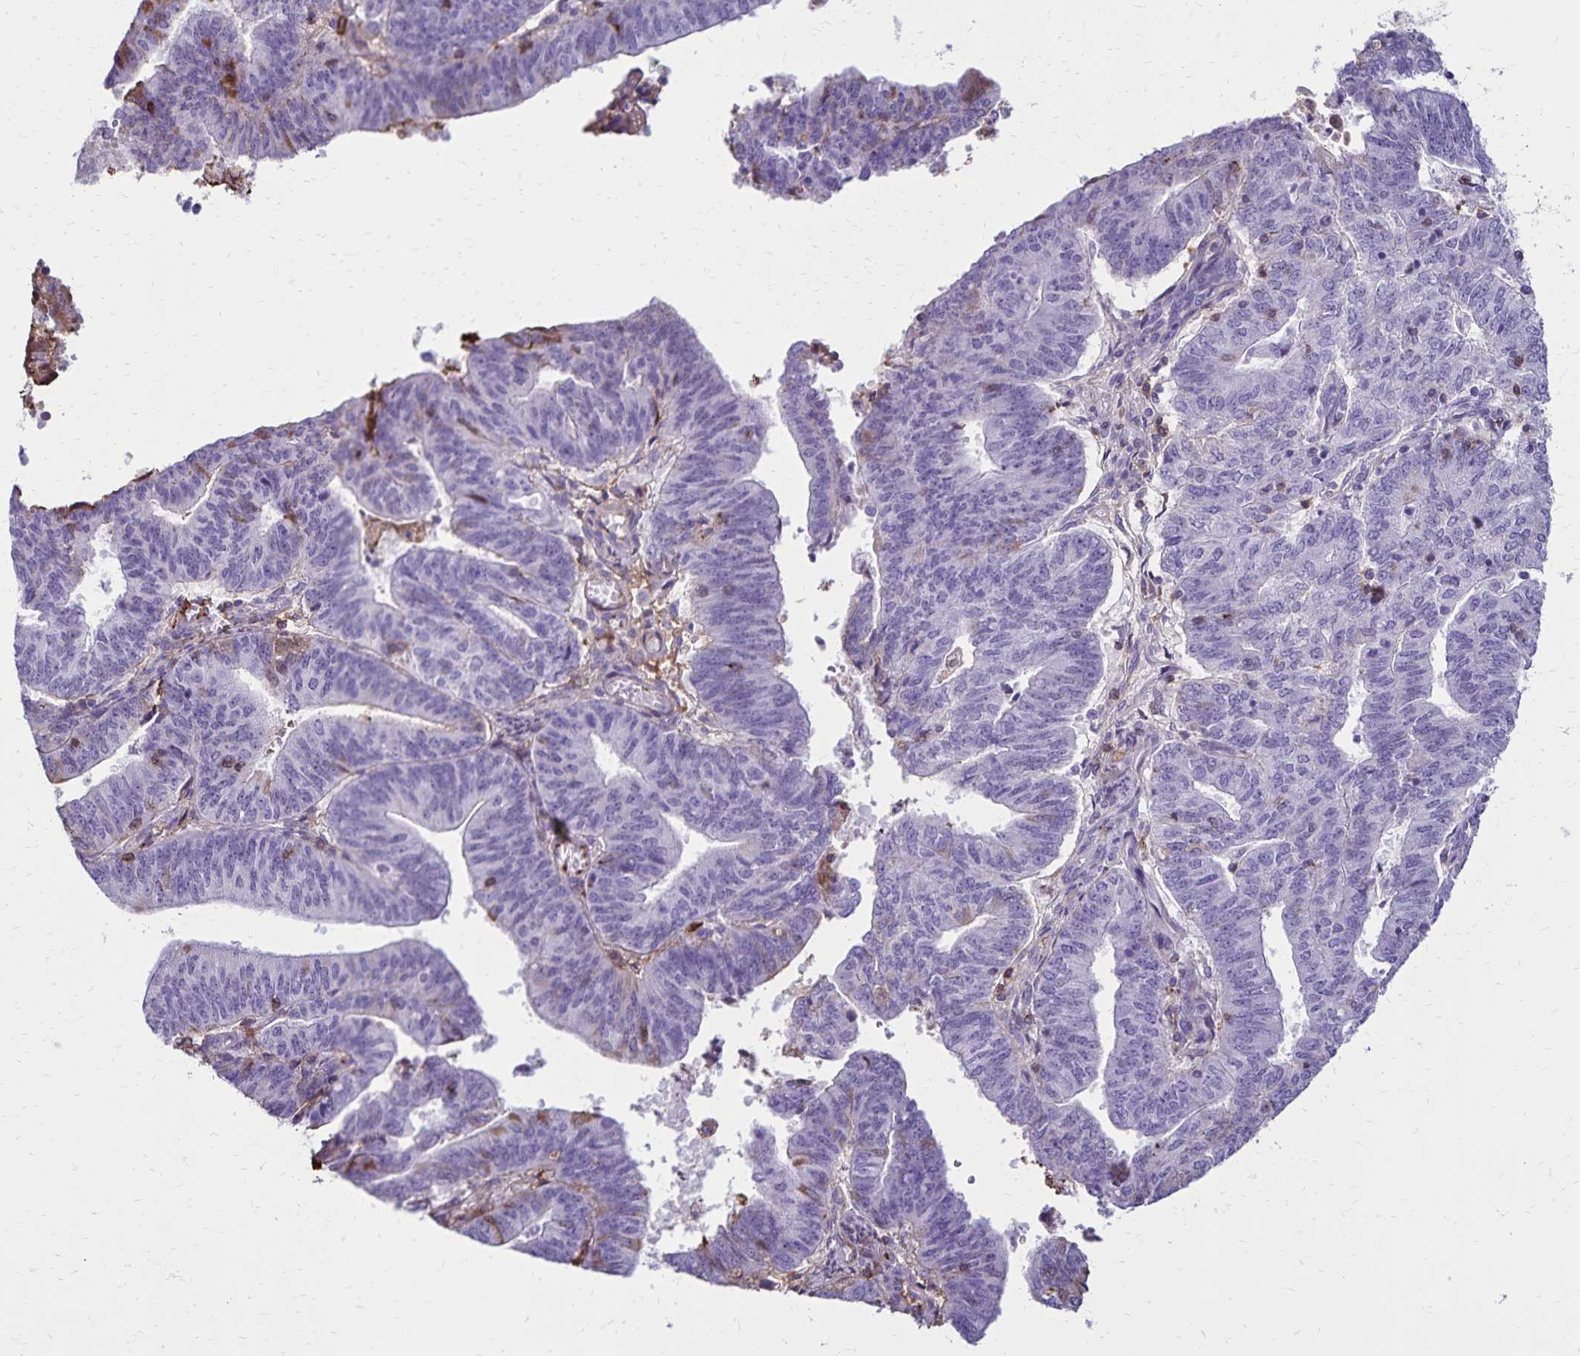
{"staining": {"intensity": "negative", "quantity": "none", "location": "none"}, "tissue": "endometrial cancer", "cell_type": "Tumor cells", "image_type": "cancer", "snomed": [{"axis": "morphology", "description": "Adenocarcinoma, NOS"}, {"axis": "topography", "description": "Endometrium"}], "caption": "A high-resolution histopathology image shows immunohistochemistry staining of adenocarcinoma (endometrial), which demonstrates no significant positivity in tumor cells. (DAB immunohistochemistry (IHC) visualized using brightfield microscopy, high magnification).", "gene": "CD27", "patient": {"sex": "female", "age": 82}}